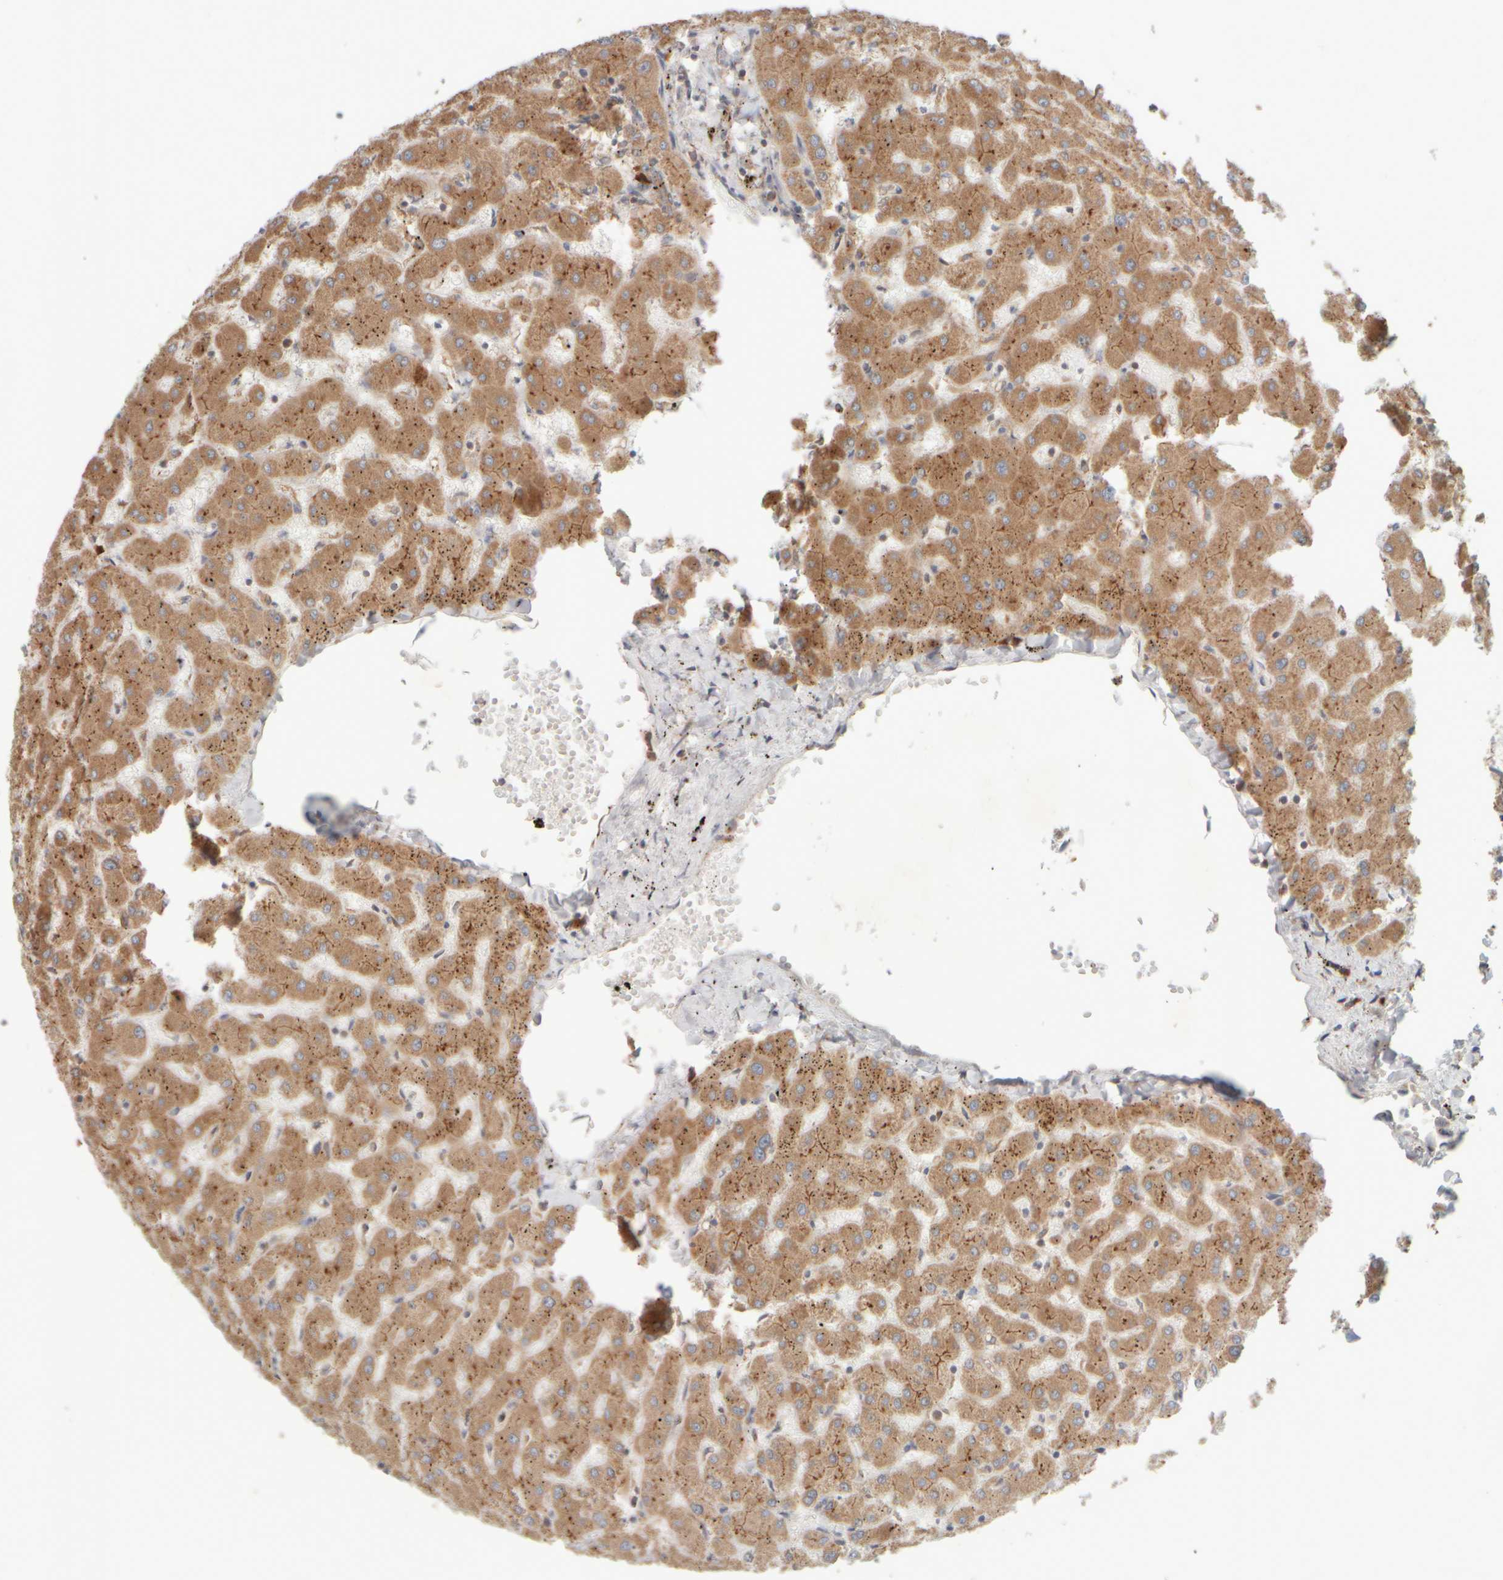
{"staining": {"intensity": "weak", "quantity": ">75%", "location": "cytoplasmic/membranous"}, "tissue": "liver", "cell_type": "Cholangiocytes", "image_type": "normal", "snomed": [{"axis": "morphology", "description": "Normal tissue, NOS"}, {"axis": "topography", "description": "Liver"}], "caption": "DAB (3,3'-diaminobenzidine) immunohistochemical staining of unremarkable liver demonstrates weak cytoplasmic/membranous protein expression in about >75% of cholangiocytes.", "gene": "EIF2B3", "patient": {"sex": "female", "age": 63}}